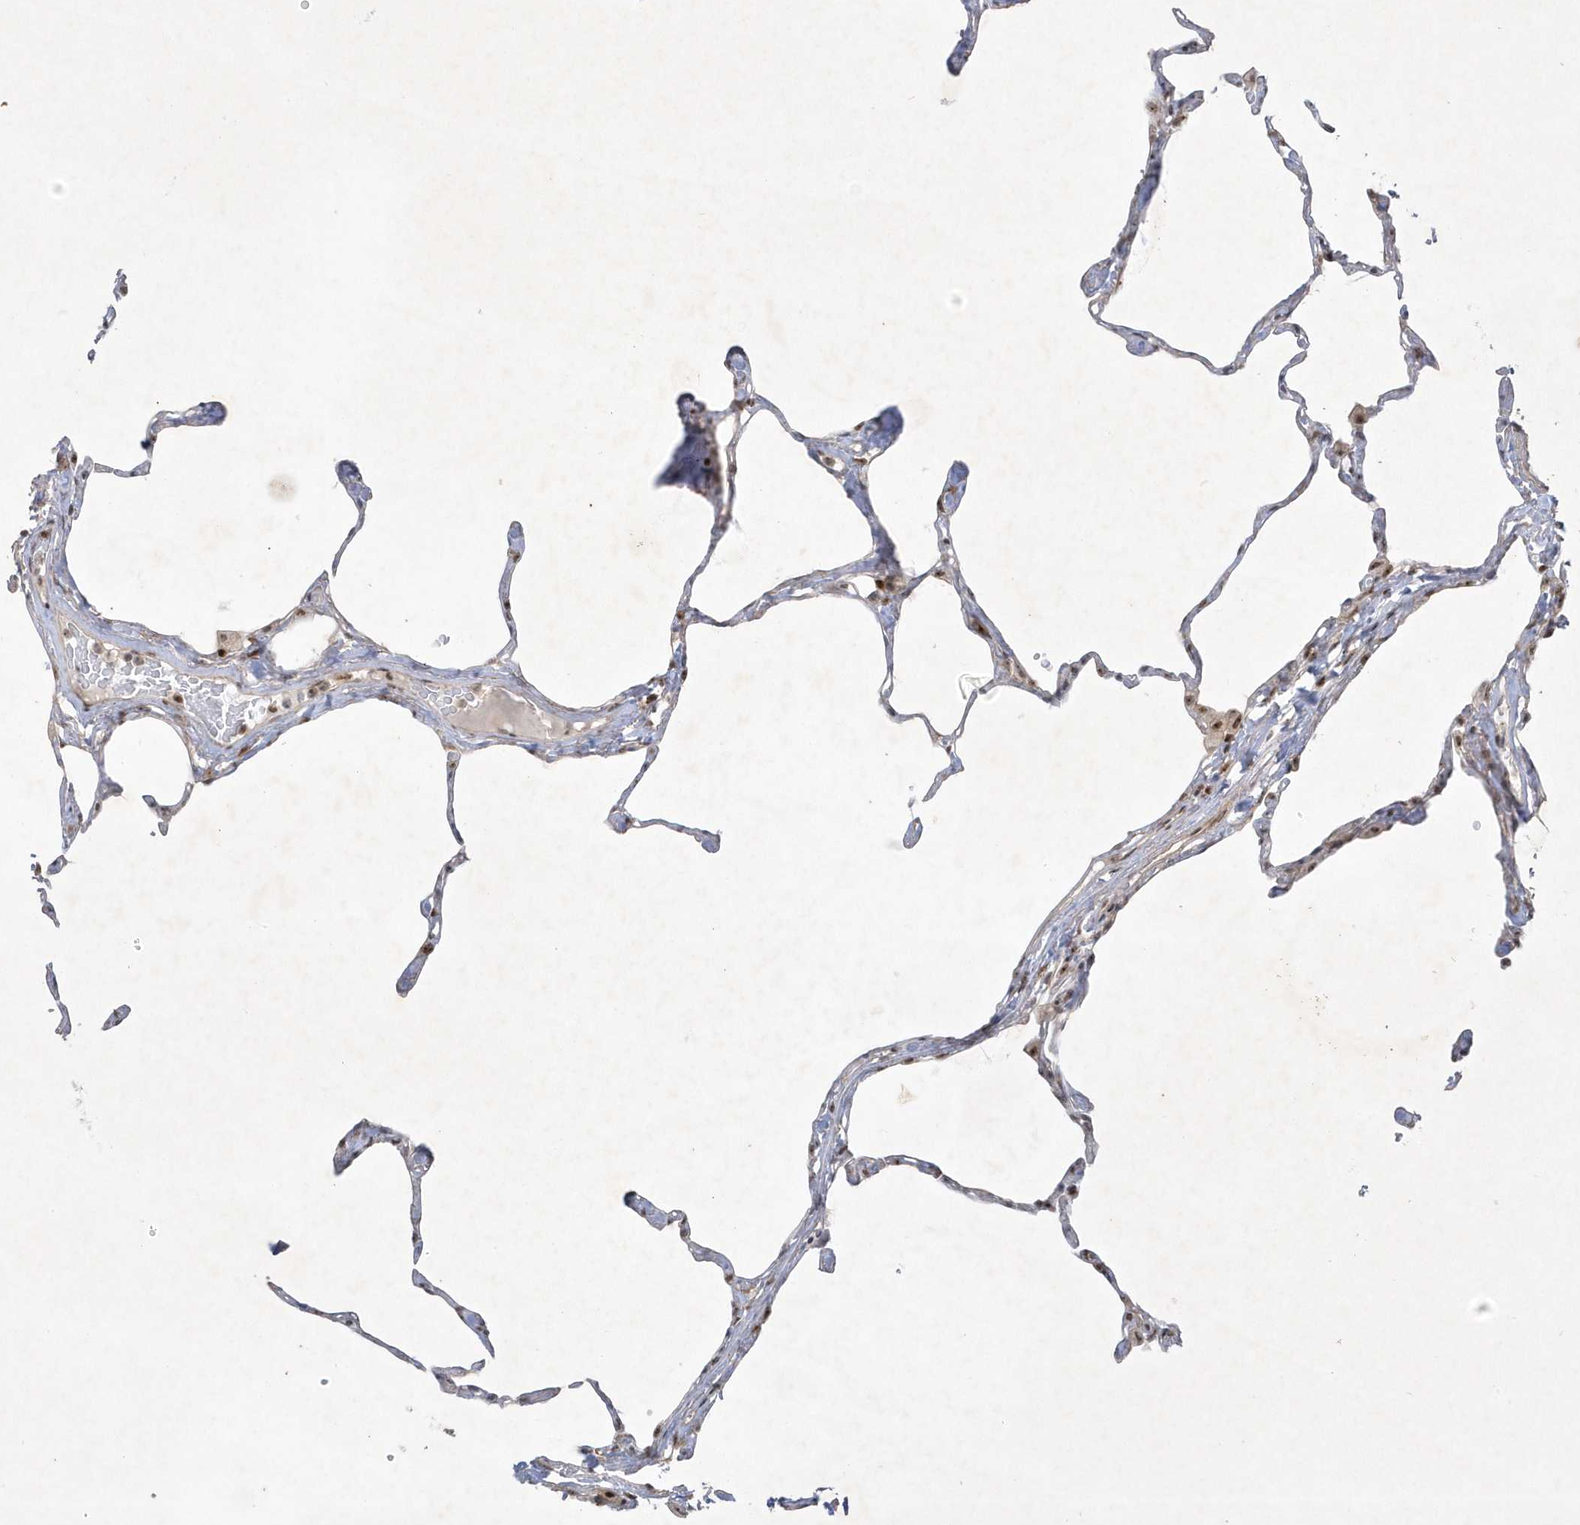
{"staining": {"intensity": "negative", "quantity": "none", "location": "none"}, "tissue": "lung", "cell_type": "Alveolar cells", "image_type": "normal", "snomed": [{"axis": "morphology", "description": "Normal tissue, NOS"}, {"axis": "topography", "description": "Lung"}], "caption": "Lung stained for a protein using immunohistochemistry (IHC) displays no staining alveolar cells.", "gene": "NPM3", "patient": {"sex": "male", "age": 65}}